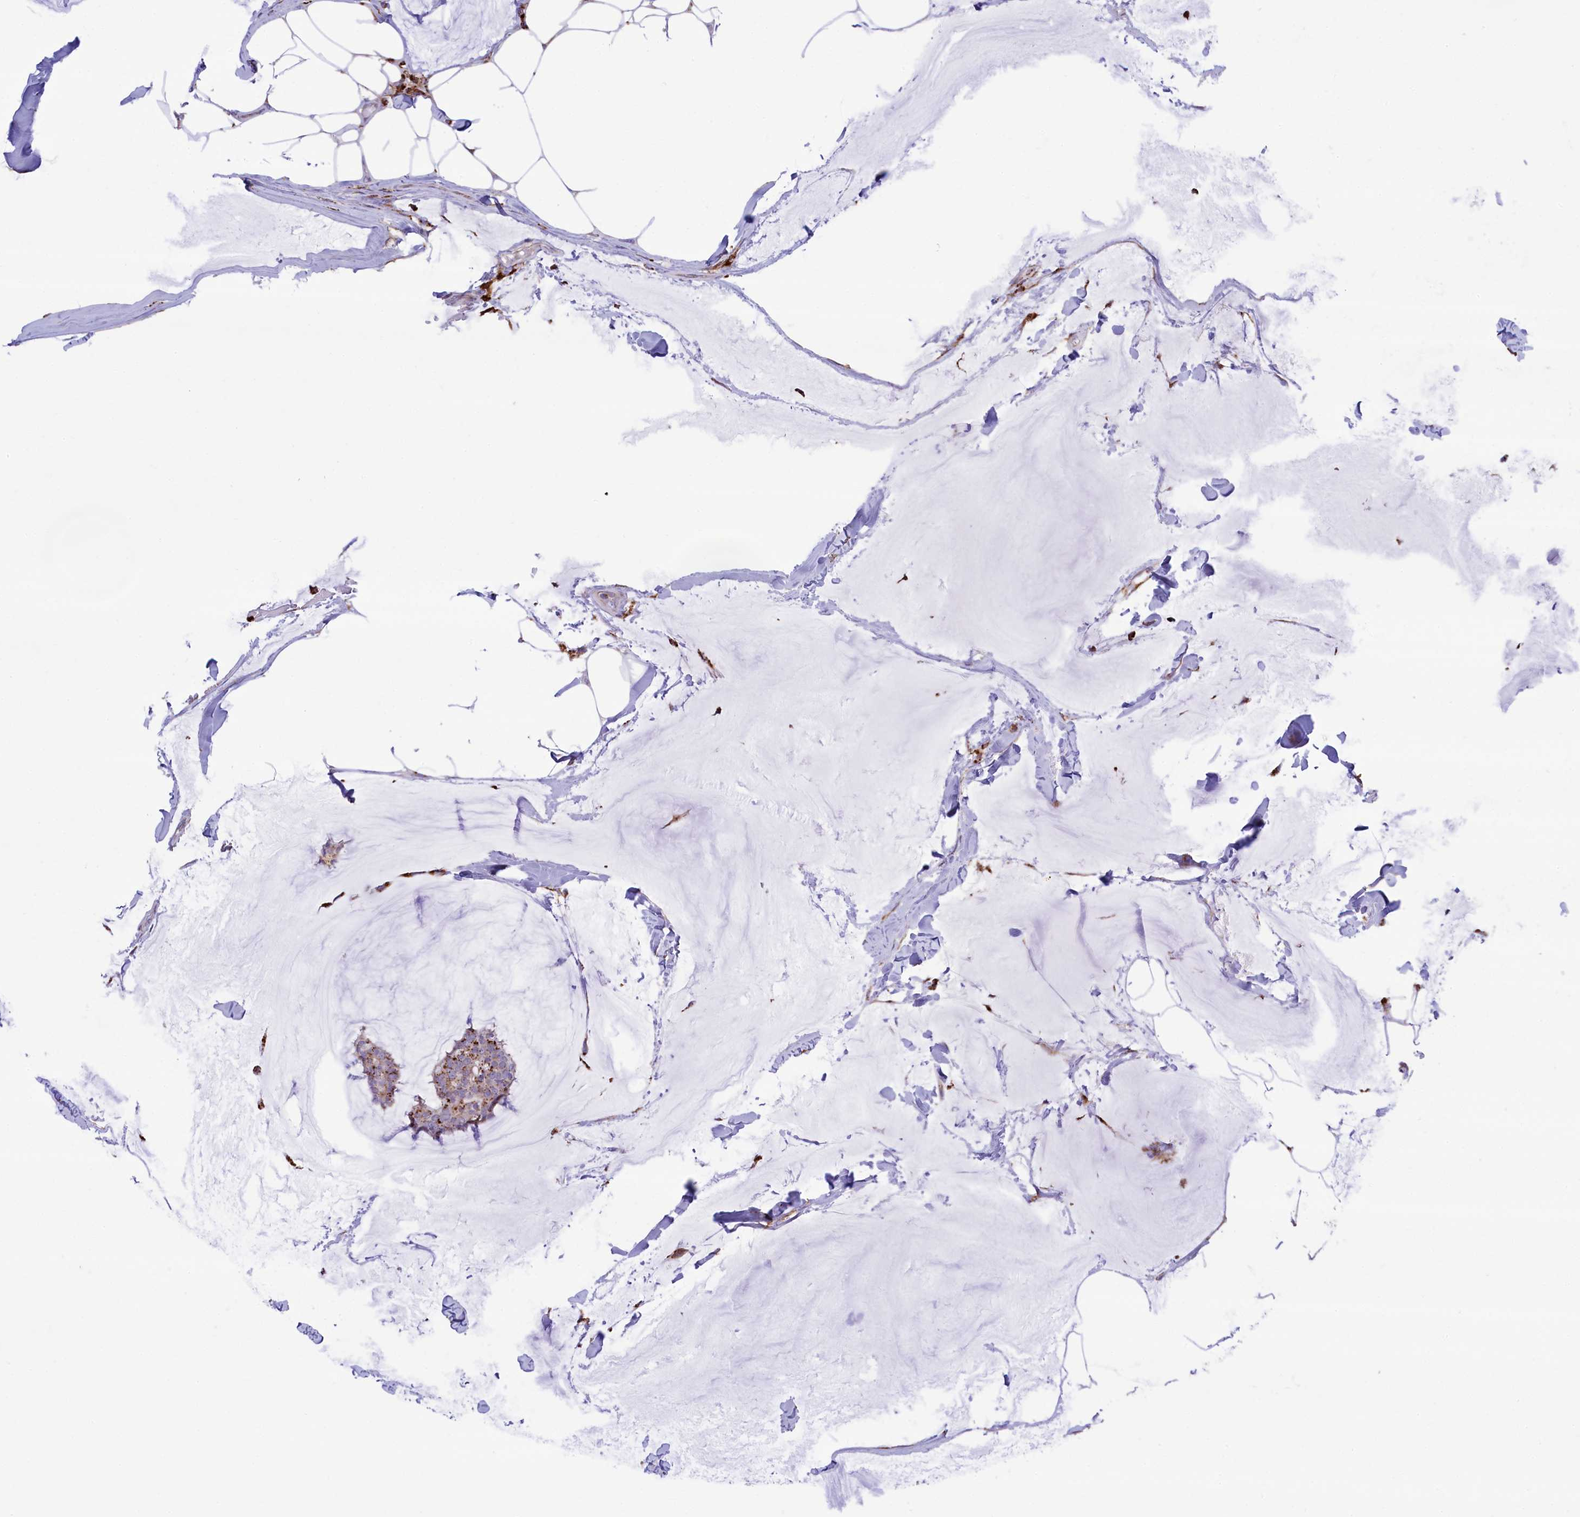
{"staining": {"intensity": "moderate", "quantity": "25%-75%", "location": "cytoplasmic/membranous"}, "tissue": "breast cancer", "cell_type": "Tumor cells", "image_type": "cancer", "snomed": [{"axis": "morphology", "description": "Duct carcinoma"}, {"axis": "topography", "description": "Breast"}], "caption": "Immunohistochemistry (IHC) (DAB (3,3'-diaminobenzidine)) staining of human breast intraductal carcinoma shows moderate cytoplasmic/membranous protein expression in about 25%-75% of tumor cells. The protein of interest is stained brown, and the nuclei are stained in blue (DAB IHC with brightfield microscopy, high magnification).", "gene": "MAN2B1", "patient": {"sex": "female", "age": 93}}